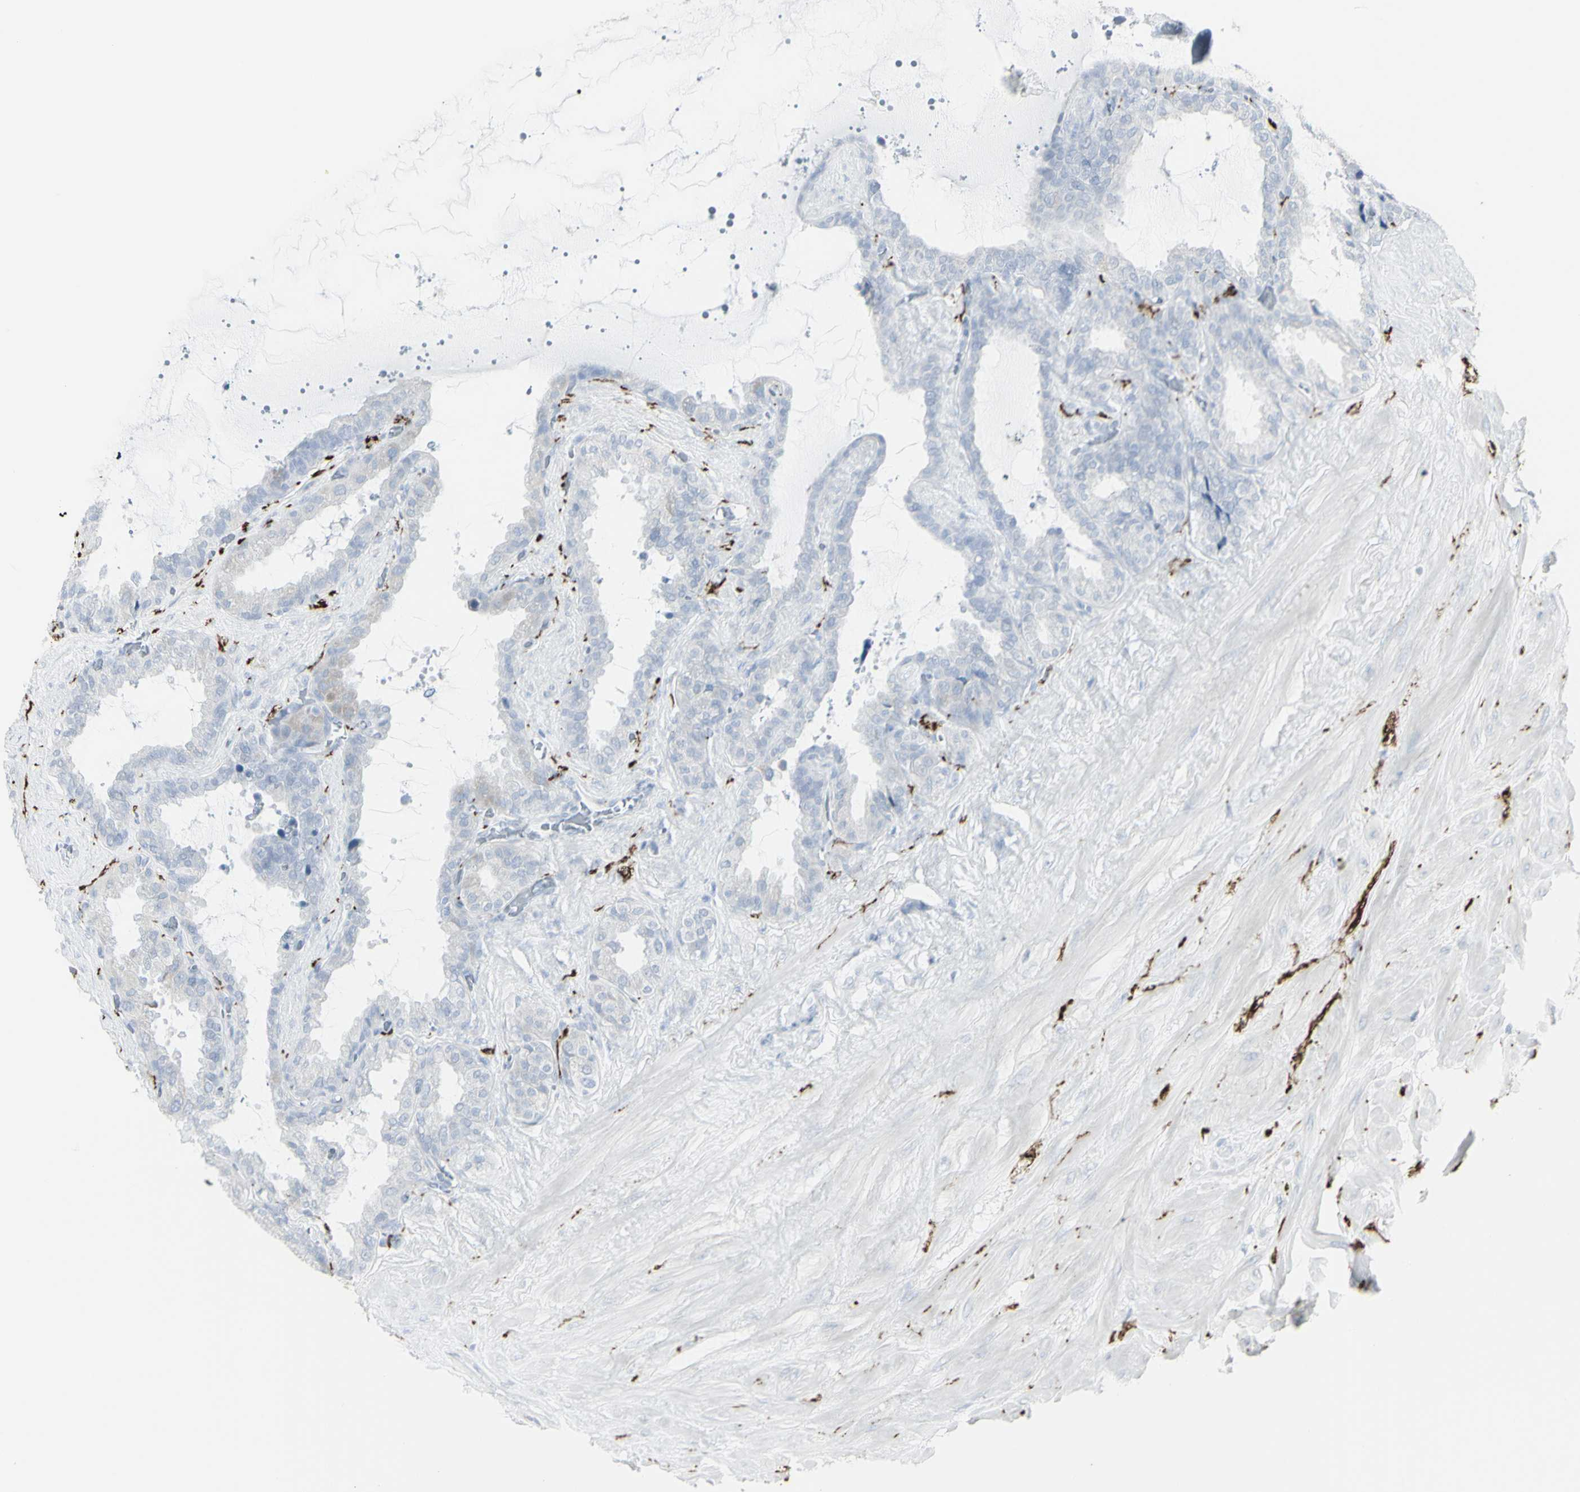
{"staining": {"intensity": "negative", "quantity": "none", "location": "none"}, "tissue": "seminal vesicle", "cell_type": "Glandular cells", "image_type": "normal", "snomed": [{"axis": "morphology", "description": "Normal tissue, NOS"}, {"axis": "topography", "description": "Seminal veicle"}], "caption": "Immunohistochemistry histopathology image of normal seminal vesicle: human seminal vesicle stained with DAB displays no significant protein expression in glandular cells.", "gene": "ENSG00000198211", "patient": {"sex": "male", "age": 46}}